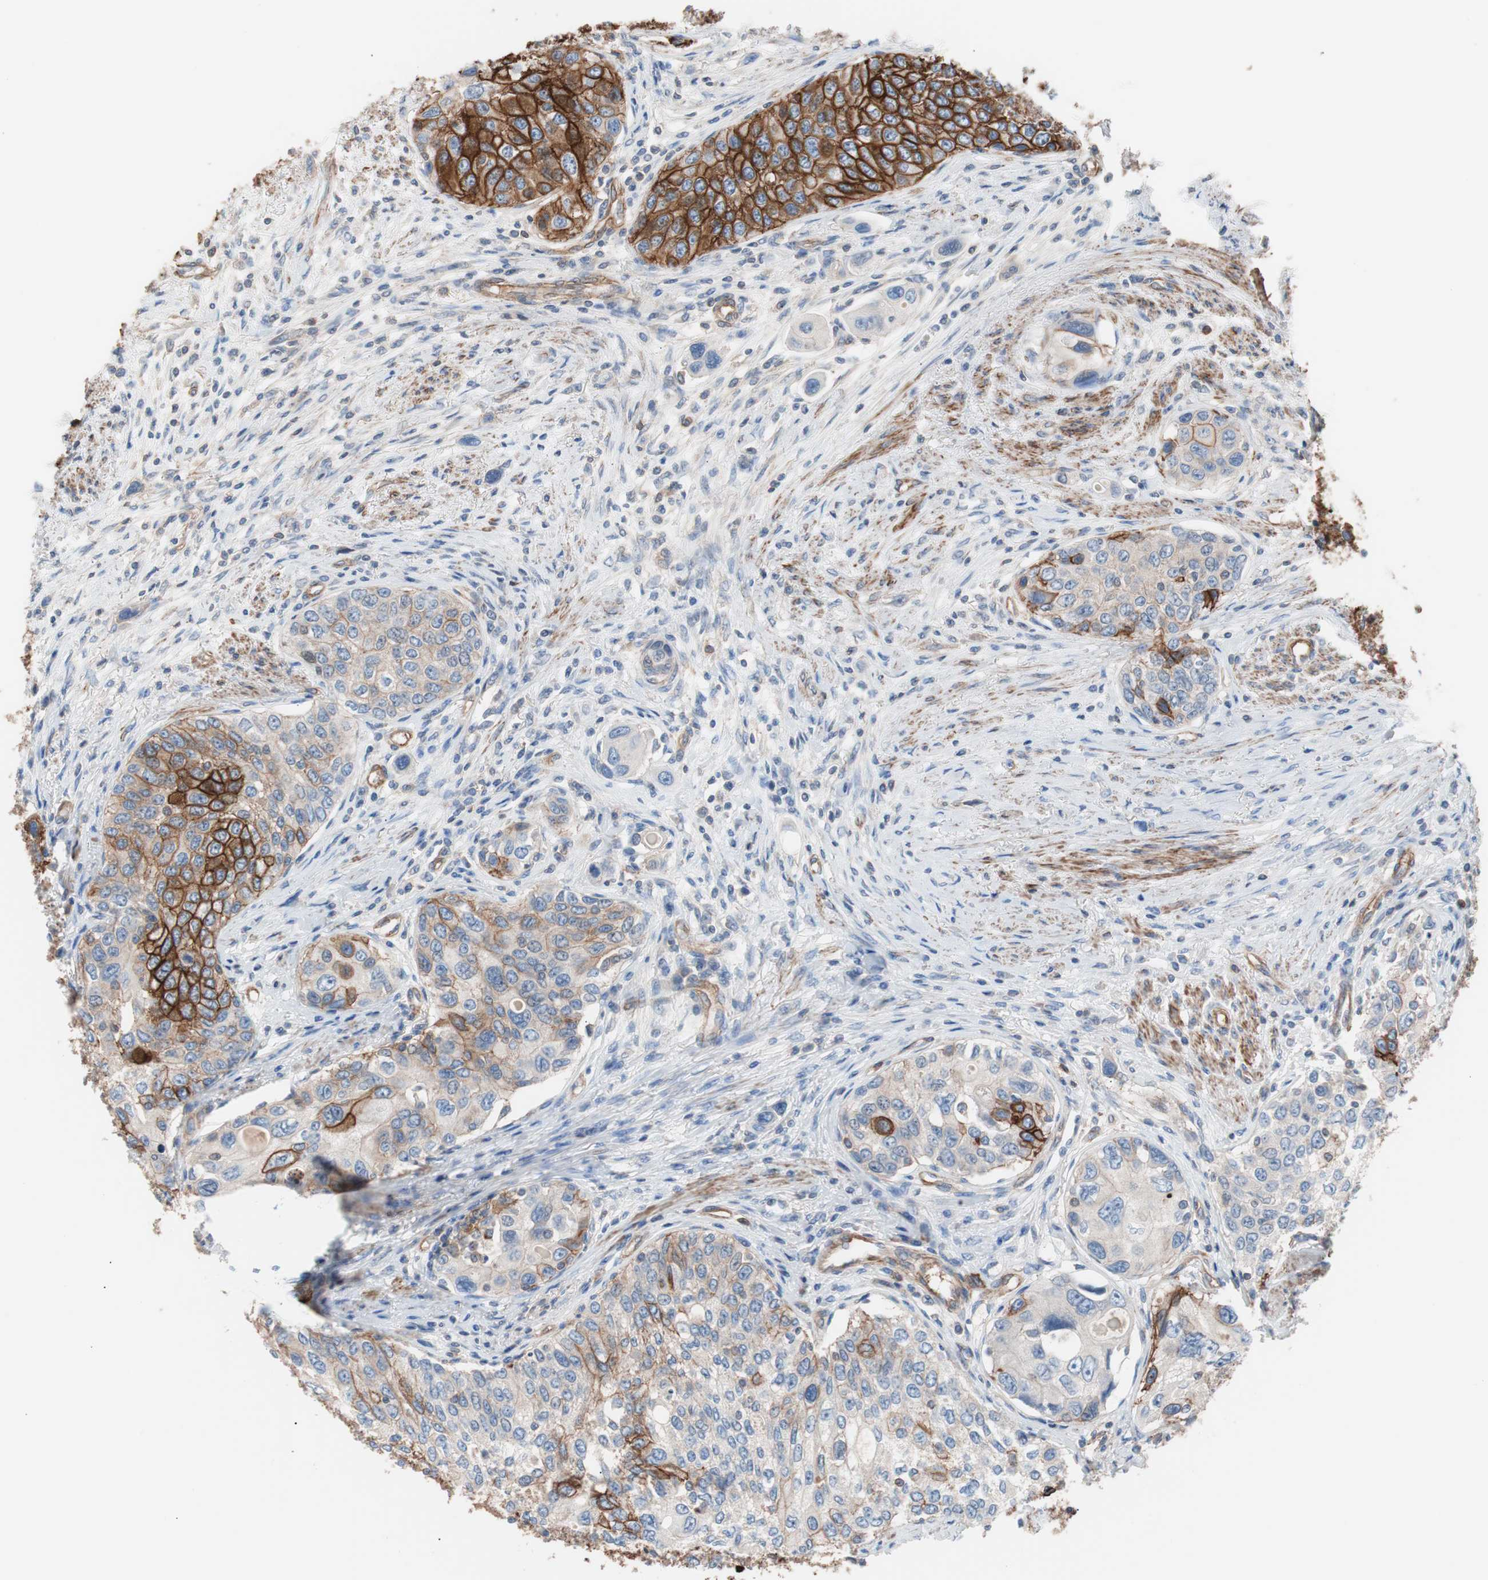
{"staining": {"intensity": "strong", "quantity": "25%-75%", "location": "cytoplasmic/membranous"}, "tissue": "urothelial cancer", "cell_type": "Tumor cells", "image_type": "cancer", "snomed": [{"axis": "morphology", "description": "Urothelial carcinoma, High grade"}, {"axis": "topography", "description": "Urinary bladder"}], "caption": "Strong cytoplasmic/membranous positivity for a protein is present in about 25%-75% of tumor cells of urothelial cancer using IHC.", "gene": "GPR160", "patient": {"sex": "female", "age": 56}}